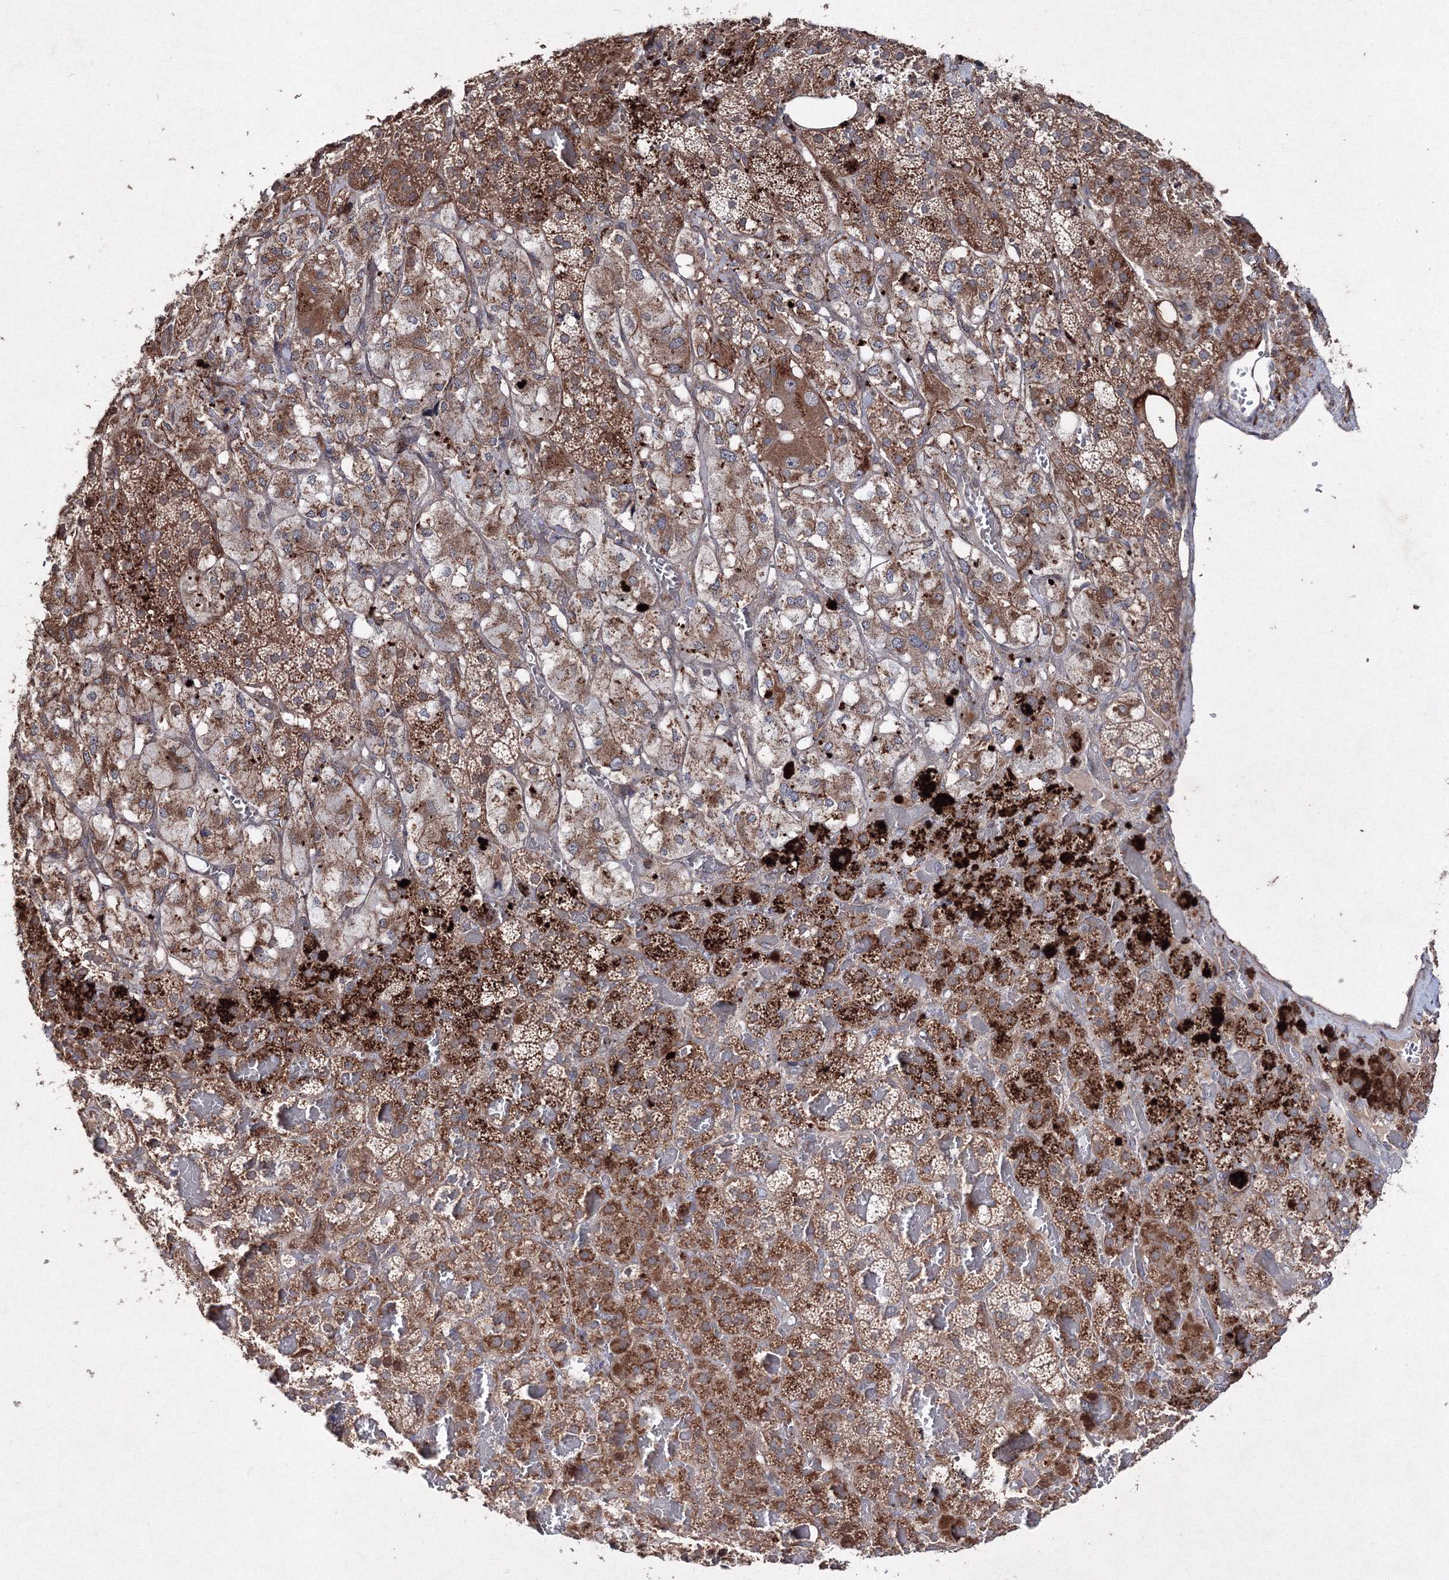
{"staining": {"intensity": "strong", "quantity": ">75%", "location": "cytoplasmic/membranous"}, "tissue": "adrenal gland", "cell_type": "Glandular cells", "image_type": "normal", "snomed": [{"axis": "morphology", "description": "Normal tissue, NOS"}, {"axis": "topography", "description": "Adrenal gland"}], "caption": "Immunohistochemistry (IHC) (DAB (3,3'-diaminobenzidine)) staining of unremarkable adrenal gland exhibits strong cytoplasmic/membranous protein positivity in approximately >75% of glandular cells. (DAB (3,3'-diaminobenzidine) IHC with brightfield microscopy, high magnification).", "gene": "GFM1", "patient": {"sex": "female", "age": 59}}